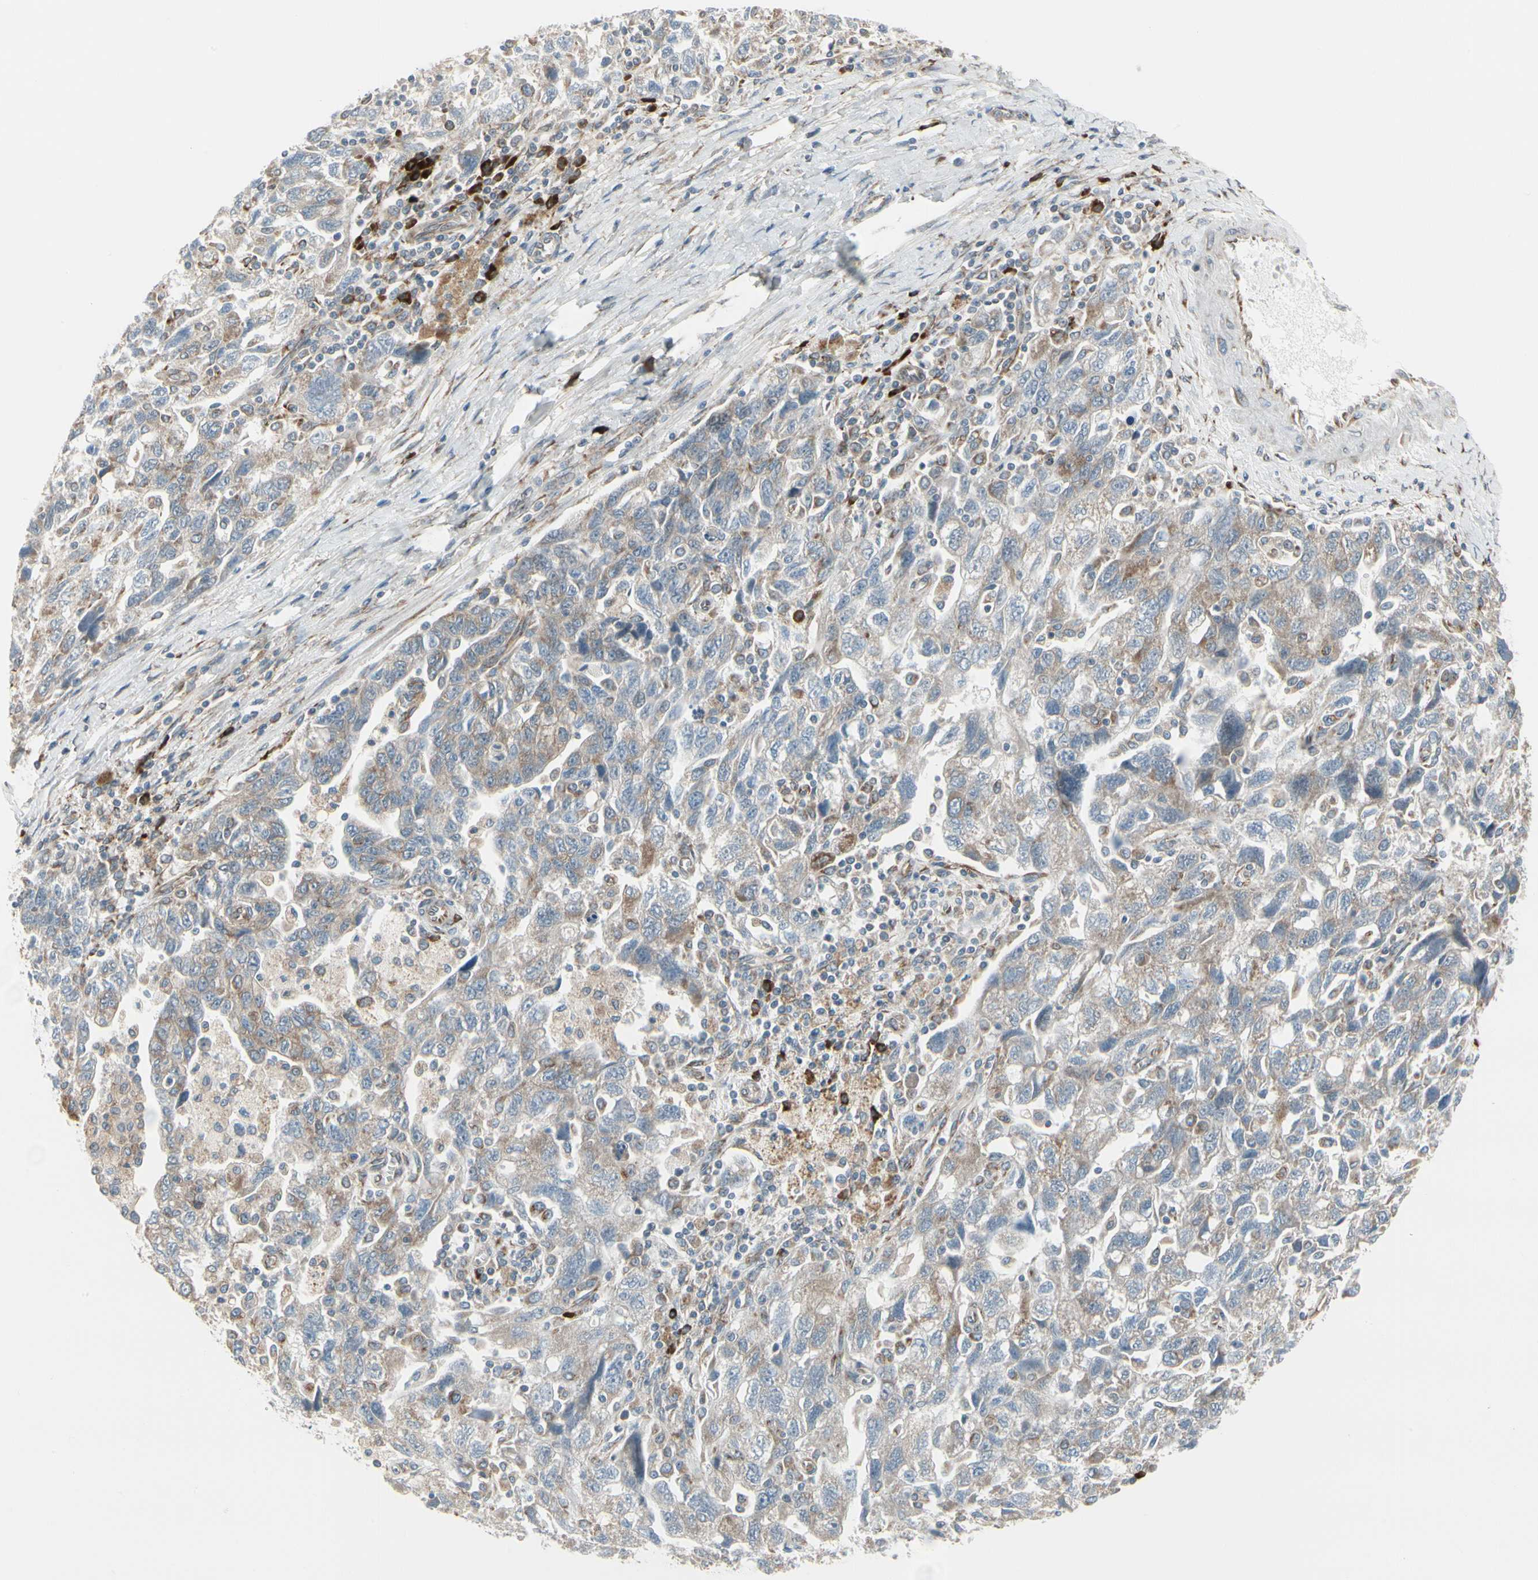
{"staining": {"intensity": "weak", "quantity": ">75%", "location": "cytoplasmic/membranous"}, "tissue": "ovarian cancer", "cell_type": "Tumor cells", "image_type": "cancer", "snomed": [{"axis": "morphology", "description": "Carcinoma, NOS"}, {"axis": "morphology", "description": "Cystadenocarcinoma, serous, NOS"}, {"axis": "topography", "description": "Ovary"}], "caption": "A brown stain labels weak cytoplasmic/membranous expression of a protein in ovarian serous cystadenocarcinoma tumor cells. (brown staining indicates protein expression, while blue staining denotes nuclei).", "gene": "FNDC3A", "patient": {"sex": "female", "age": 69}}